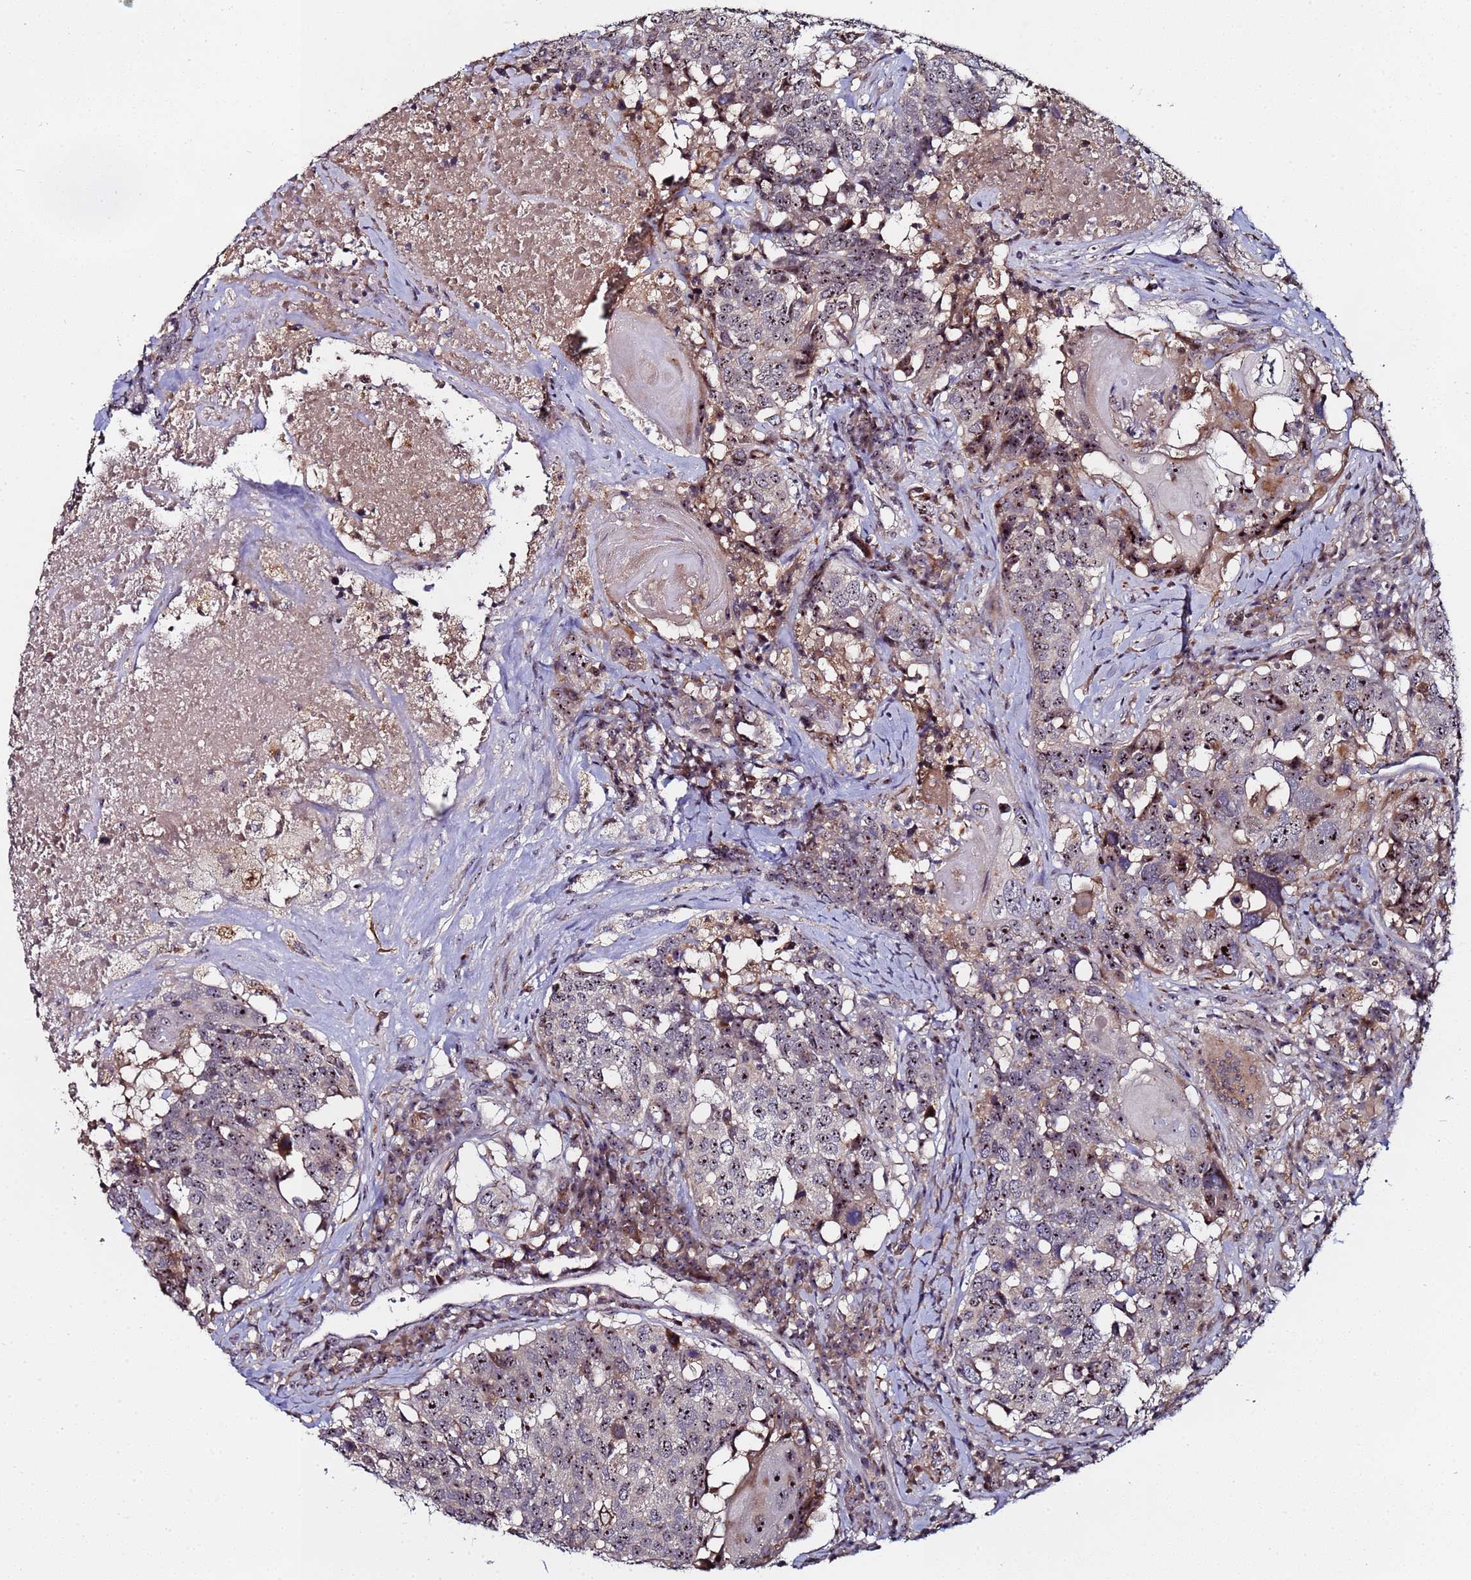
{"staining": {"intensity": "strong", "quantity": "25%-75%", "location": "nuclear"}, "tissue": "head and neck cancer", "cell_type": "Tumor cells", "image_type": "cancer", "snomed": [{"axis": "morphology", "description": "Squamous cell carcinoma, NOS"}, {"axis": "topography", "description": "Head-Neck"}], "caption": "Immunohistochemistry (IHC) staining of head and neck cancer (squamous cell carcinoma), which reveals high levels of strong nuclear expression in about 25%-75% of tumor cells indicating strong nuclear protein expression. The staining was performed using DAB (3,3'-diaminobenzidine) (brown) for protein detection and nuclei were counterstained in hematoxylin (blue).", "gene": "KRI1", "patient": {"sex": "male", "age": 66}}